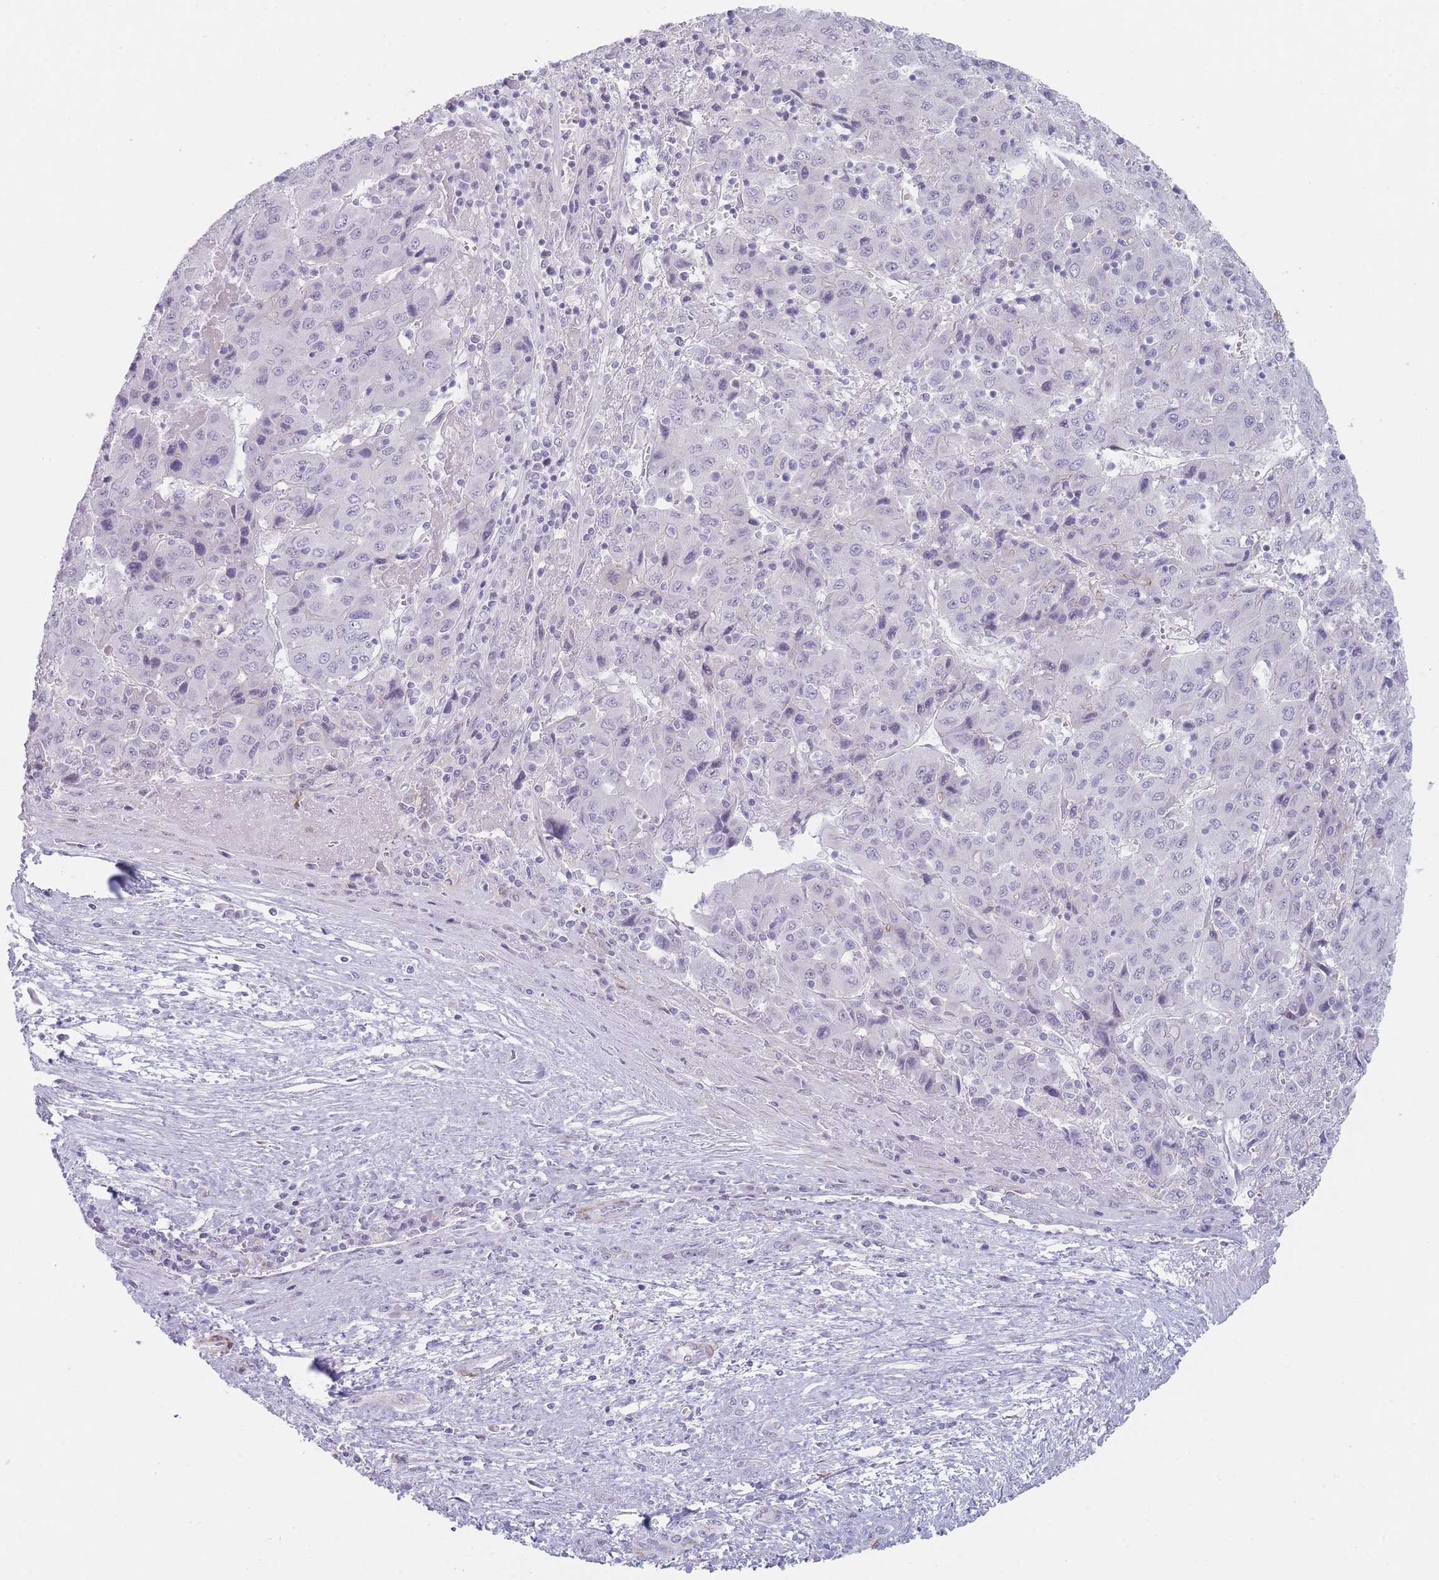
{"staining": {"intensity": "negative", "quantity": "none", "location": "none"}, "tissue": "liver cancer", "cell_type": "Tumor cells", "image_type": "cancer", "snomed": [{"axis": "morphology", "description": "Carcinoma, Hepatocellular, NOS"}, {"axis": "topography", "description": "Liver"}], "caption": "High power microscopy image of an IHC micrograph of hepatocellular carcinoma (liver), revealing no significant positivity in tumor cells. Brightfield microscopy of immunohistochemistry (IHC) stained with DAB (3,3'-diaminobenzidine) (brown) and hematoxylin (blue), captured at high magnification.", "gene": "IFNA6", "patient": {"sex": "female", "age": 53}}